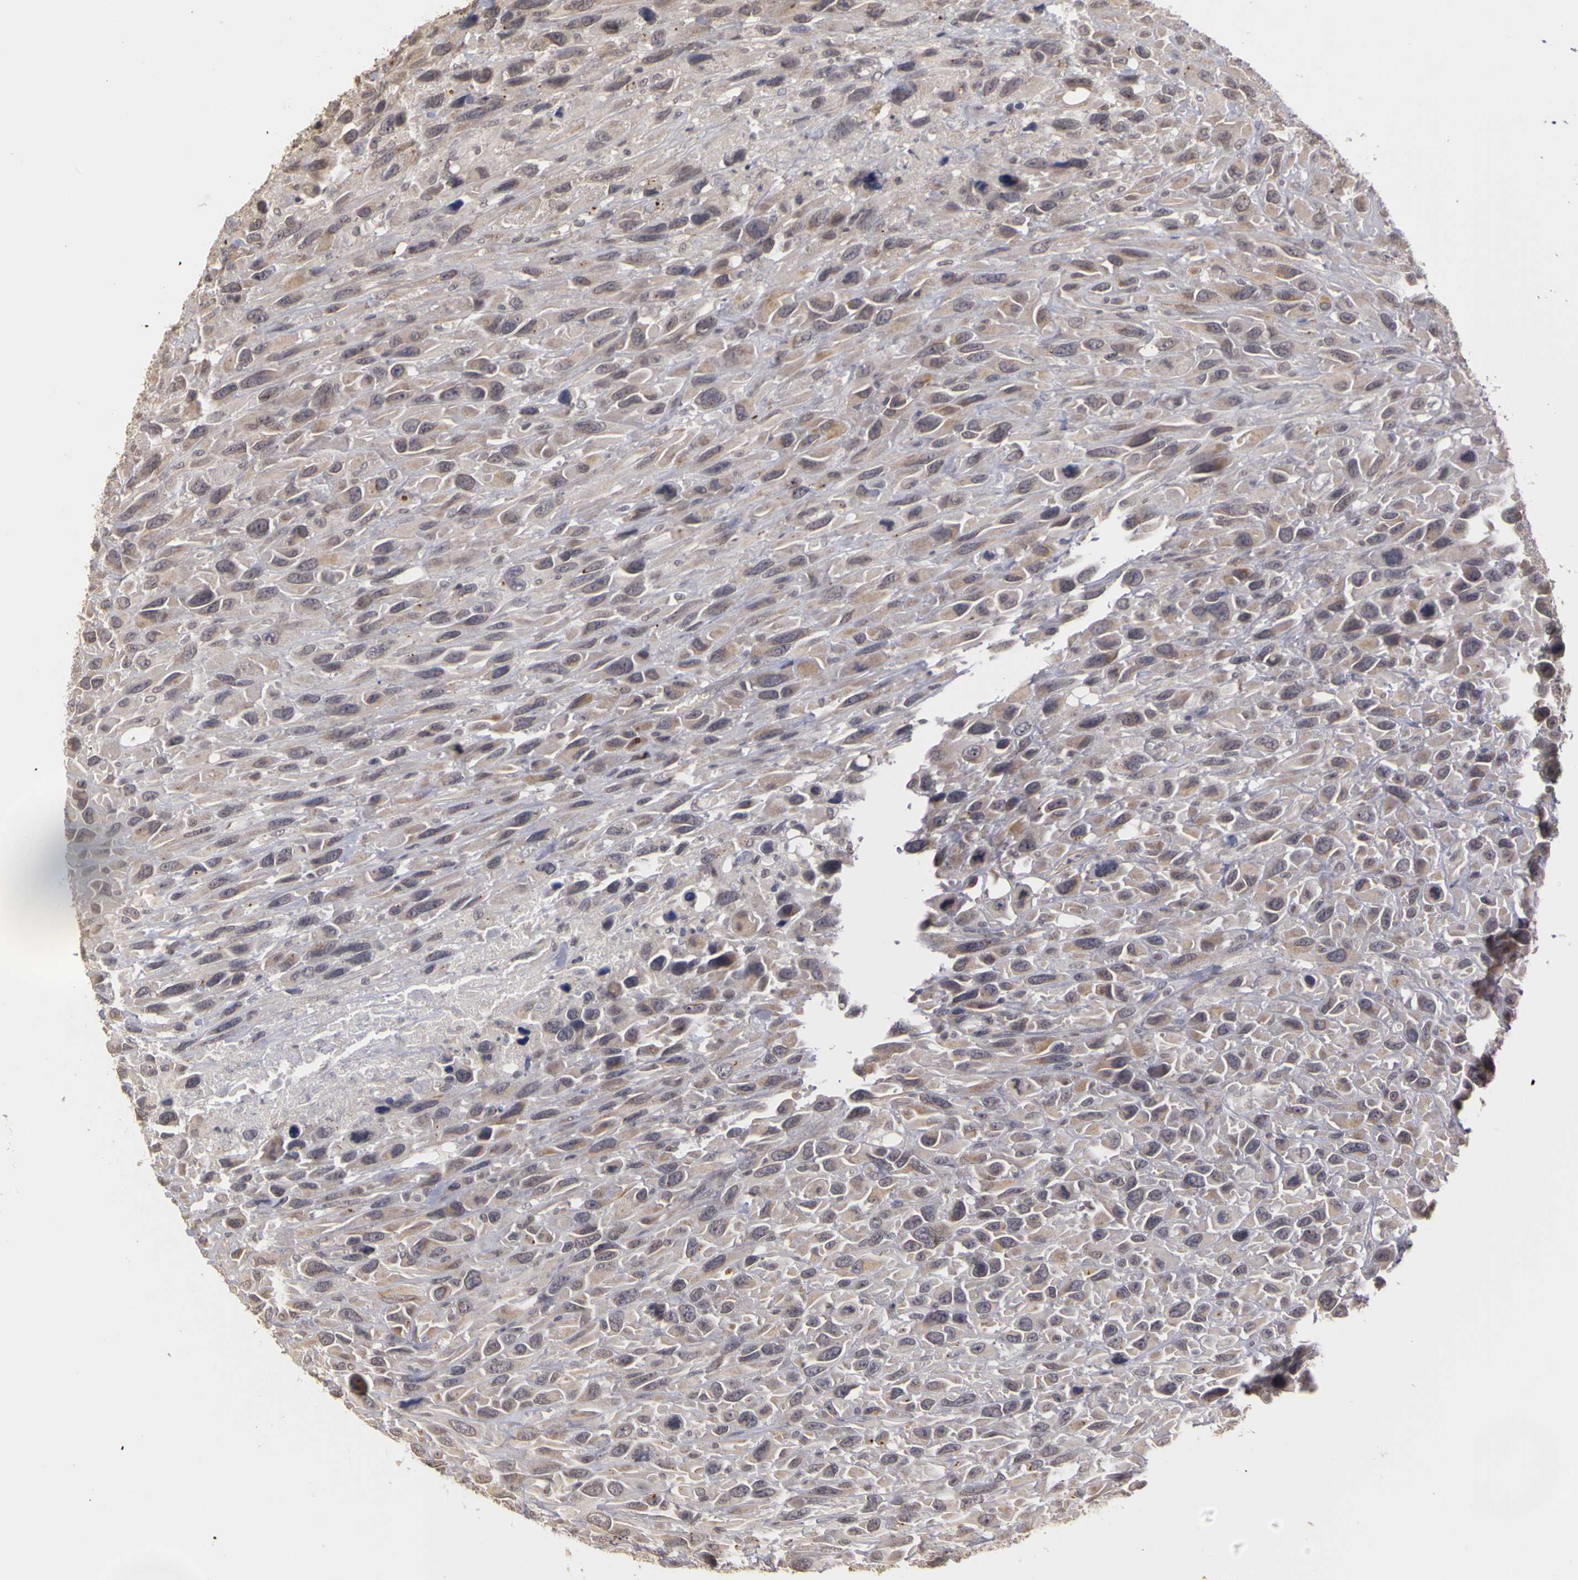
{"staining": {"intensity": "weak", "quantity": "<25%", "location": "cytoplasmic/membranous"}, "tissue": "renal cancer", "cell_type": "Tumor cells", "image_type": "cancer", "snomed": [{"axis": "morphology", "description": "Adenocarcinoma, NOS"}, {"axis": "topography", "description": "Kidney"}], "caption": "Human renal adenocarcinoma stained for a protein using immunohistochemistry (IHC) exhibits no positivity in tumor cells.", "gene": "FRMD7", "patient": {"sex": "male", "age": 79}}